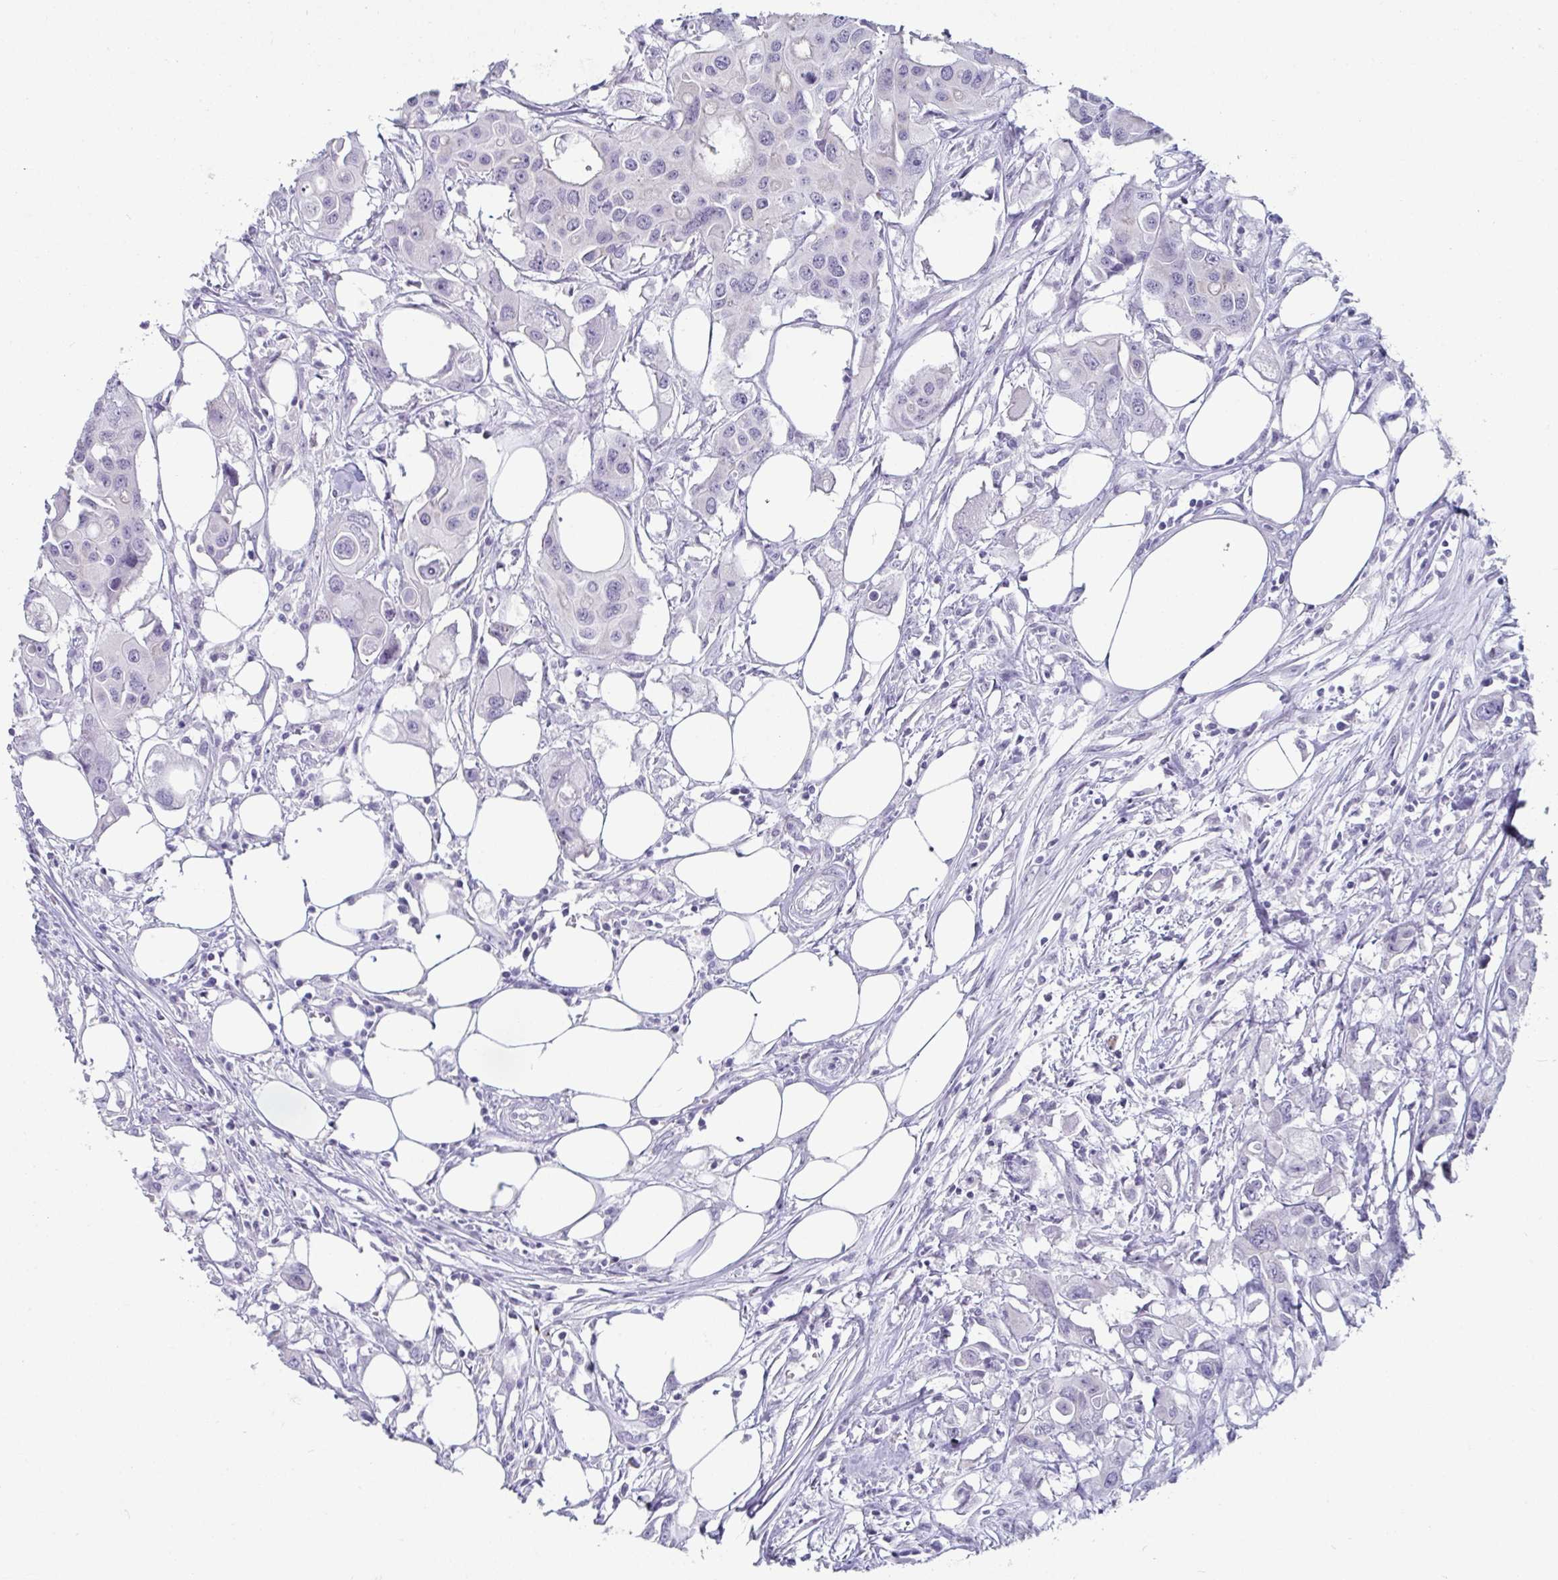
{"staining": {"intensity": "negative", "quantity": "none", "location": "none"}, "tissue": "colorectal cancer", "cell_type": "Tumor cells", "image_type": "cancer", "snomed": [{"axis": "morphology", "description": "Adenocarcinoma, NOS"}, {"axis": "topography", "description": "Colon"}], "caption": "Immunohistochemistry histopathology image of neoplastic tissue: colorectal cancer (adenocarcinoma) stained with DAB reveals no significant protein positivity in tumor cells. Nuclei are stained in blue.", "gene": "VSIG10L", "patient": {"sex": "male", "age": 77}}